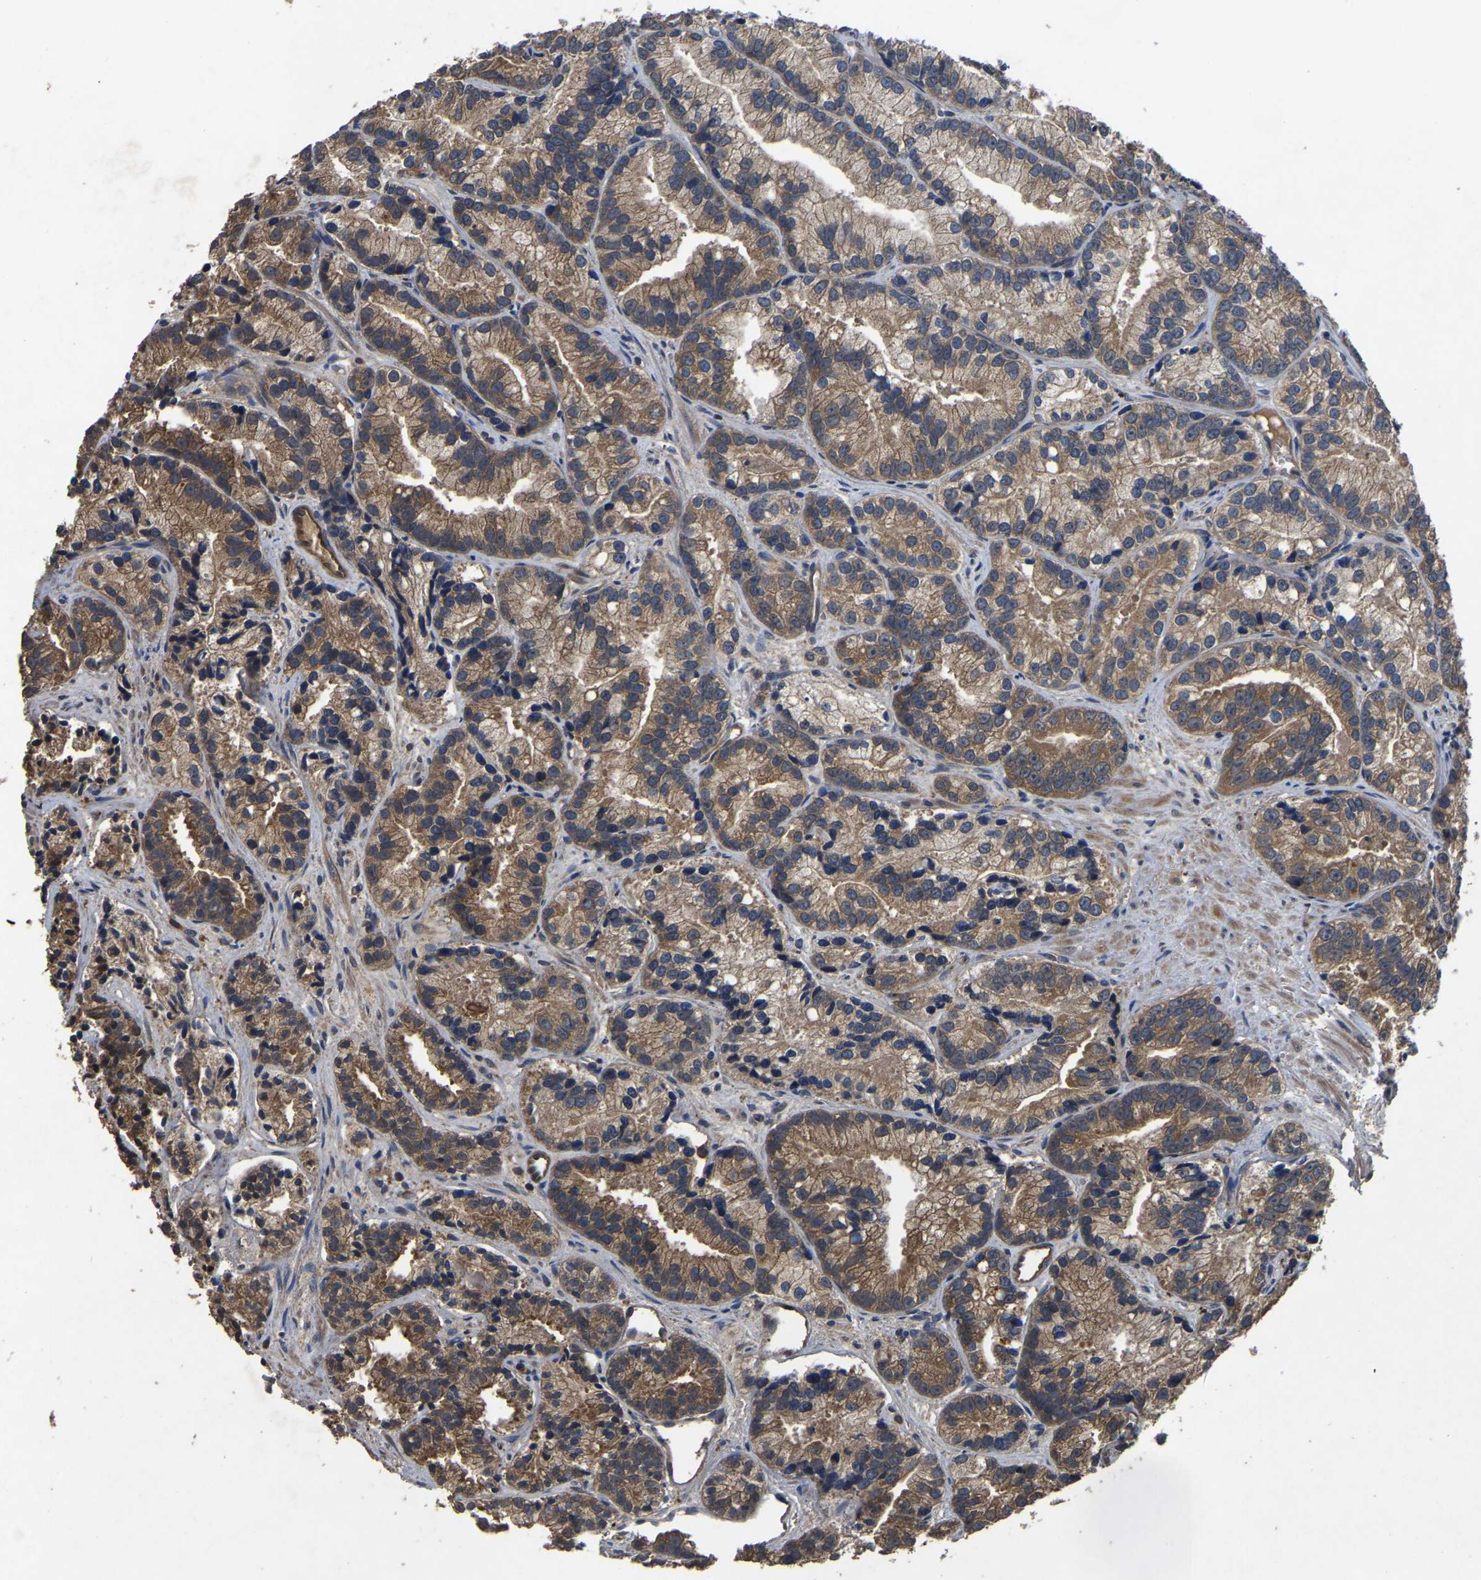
{"staining": {"intensity": "moderate", "quantity": ">75%", "location": "cytoplasmic/membranous"}, "tissue": "prostate cancer", "cell_type": "Tumor cells", "image_type": "cancer", "snomed": [{"axis": "morphology", "description": "Adenocarcinoma, Low grade"}, {"axis": "topography", "description": "Prostate"}], "caption": "IHC photomicrograph of prostate cancer stained for a protein (brown), which shows medium levels of moderate cytoplasmic/membranous staining in approximately >75% of tumor cells.", "gene": "CRYZL1", "patient": {"sex": "male", "age": 89}}